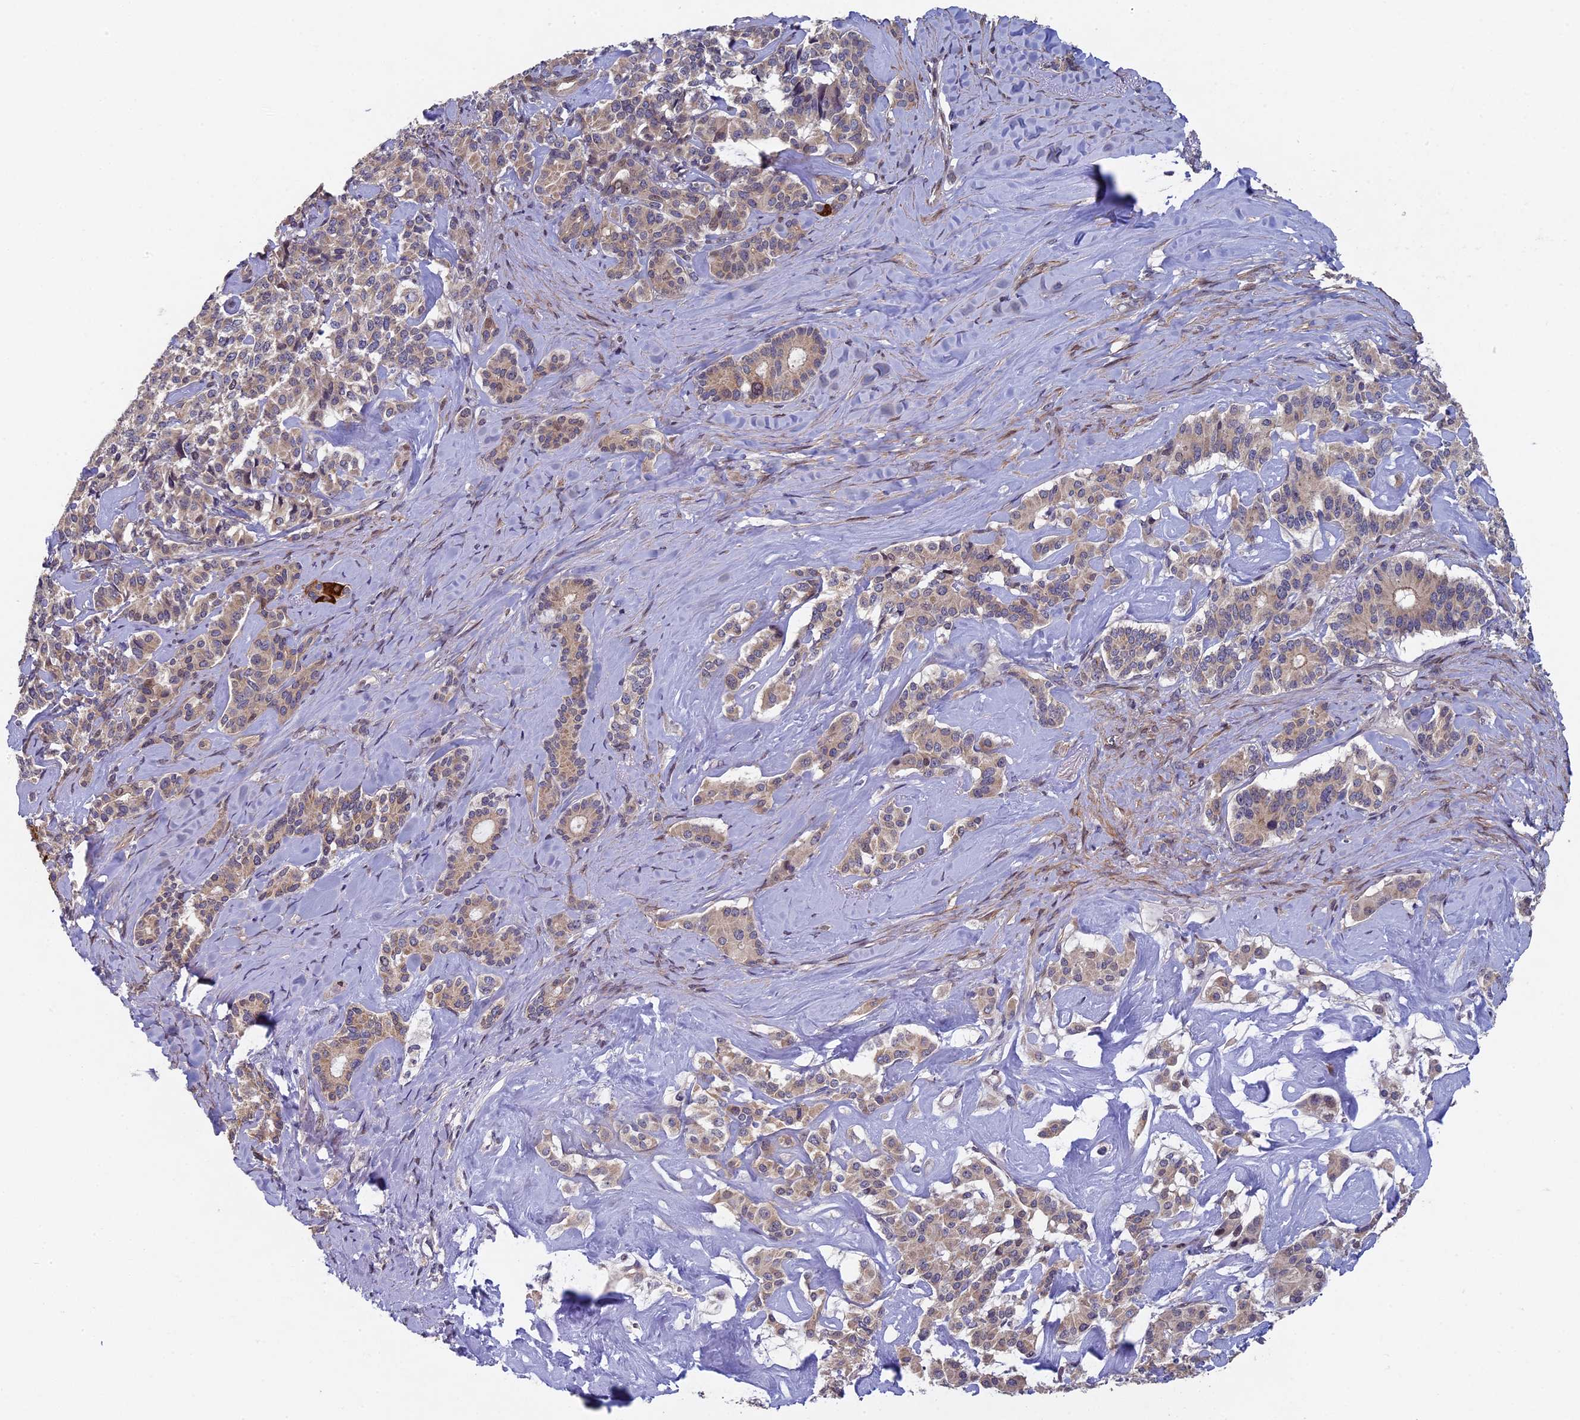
{"staining": {"intensity": "moderate", "quantity": "25%-75%", "location": "cytoplasmic/membranous"}, "tissue": "pancreatic cancer", "cell_type": "Tumor cells", "image_type": "cancer", "snomed": [{"axis": "morphology", "description": "Adenocarcinoma, NOS"}, {"axis": "topography", "description": "Pancreas"}], "caption": "There is medium levels of moderate cytoplasmic/membranous positivity in tumor cells of pancreatic cancer, as demonstrated by immunohistochemical staining (brown color).", "gene": "DIXDC1", "patient": {"sex": "female", "age": 74}}